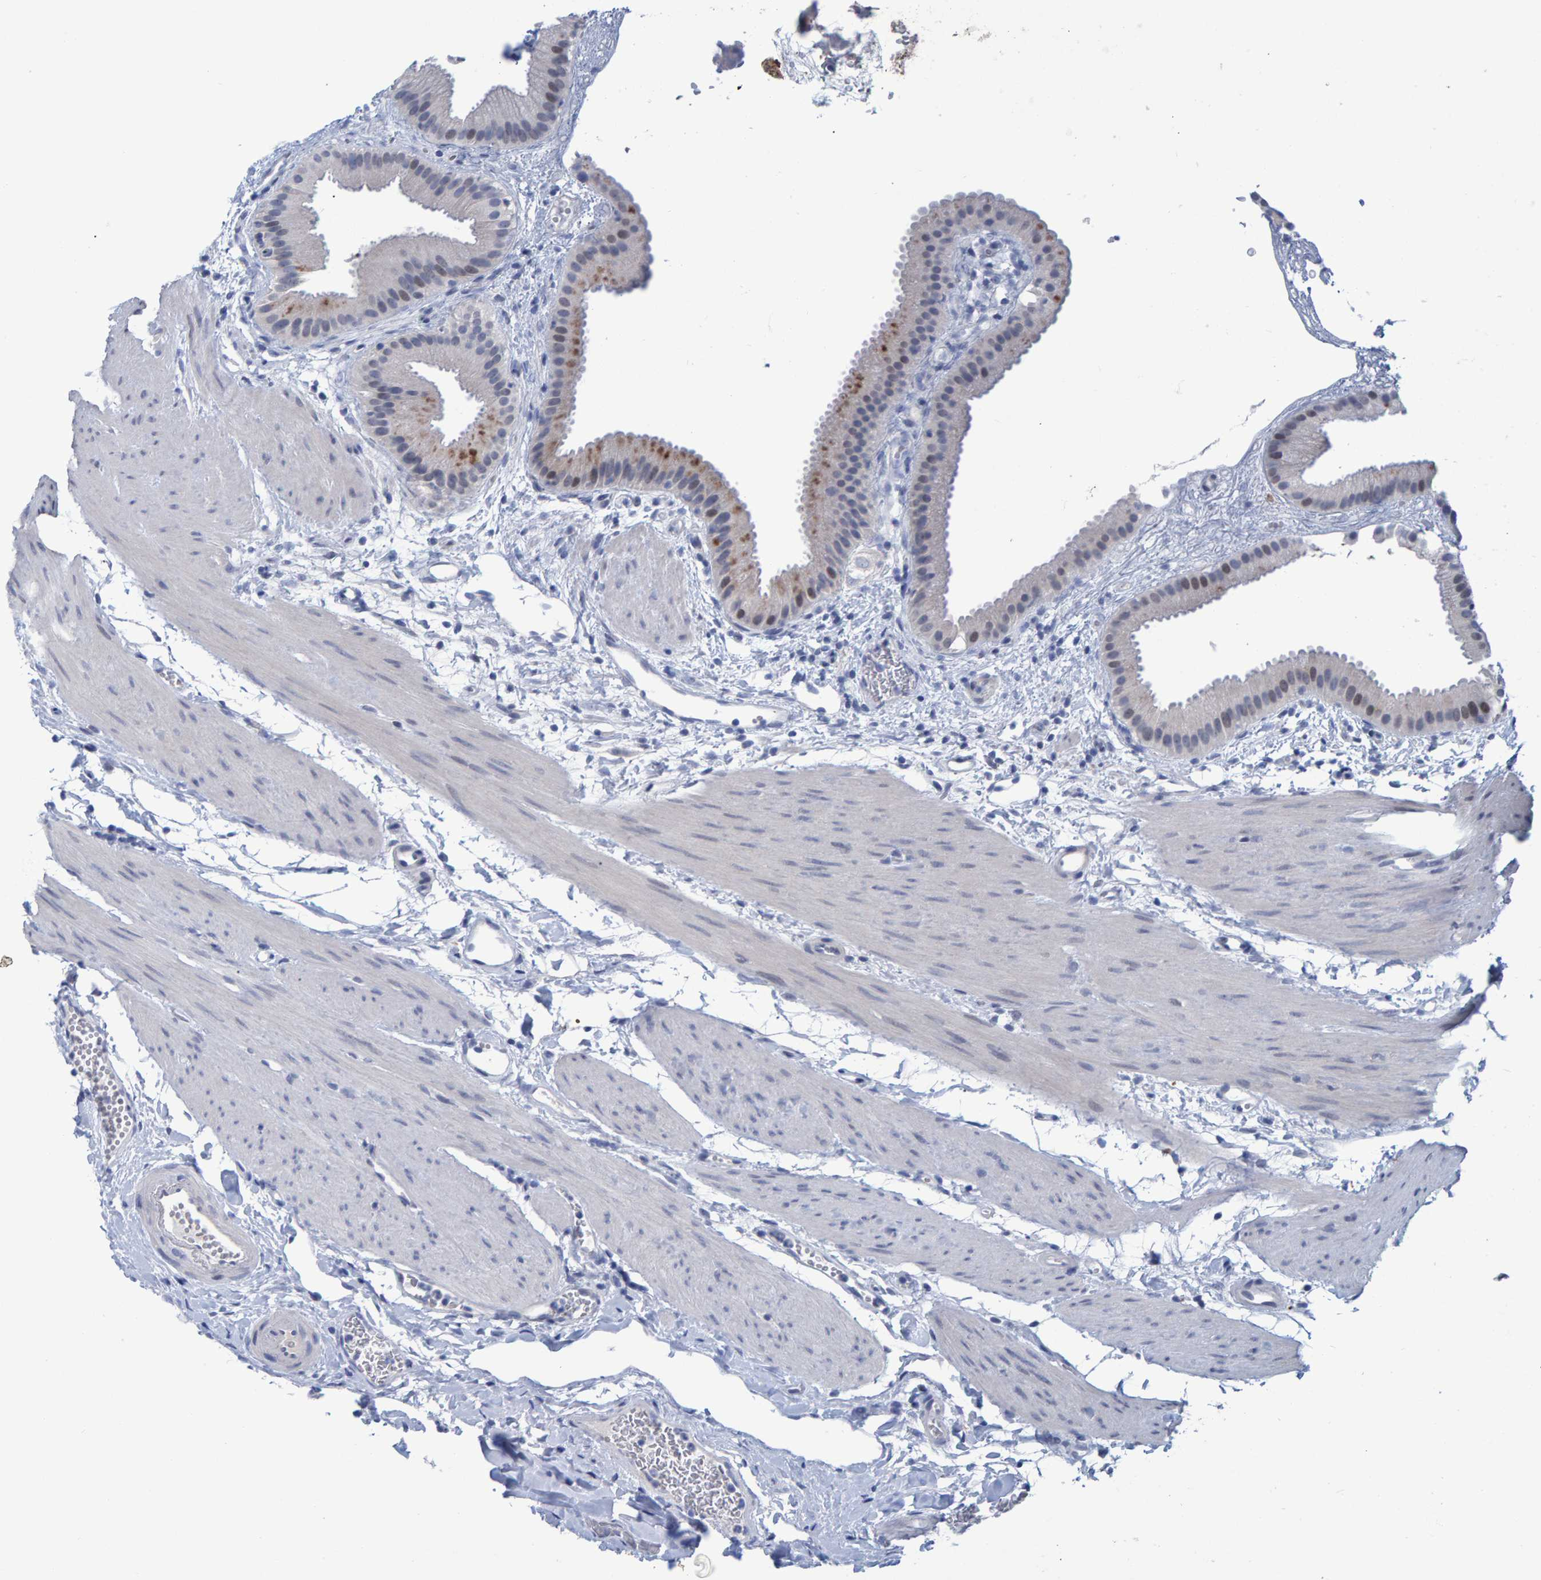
{"staining": {"intensity": "moderate", "quantity": "<25%", "location": "cytoplasmic/membranous"}, "tissue": "gallbladder", "cell_type": "Glandular cells", "image_type": "normal", "snomed": [{"axis": "morphology", "description": "Normal tissue, NOS"}, {"axis": "topography", "description": "Gallbladder"}], "caption": "Normal gallbladder reveals moderate cytoplasmic/membranous positivity in about <25% of glandular cells.", "gene": "PROCA1", "patient": {"sex": "female", "age": 64}}